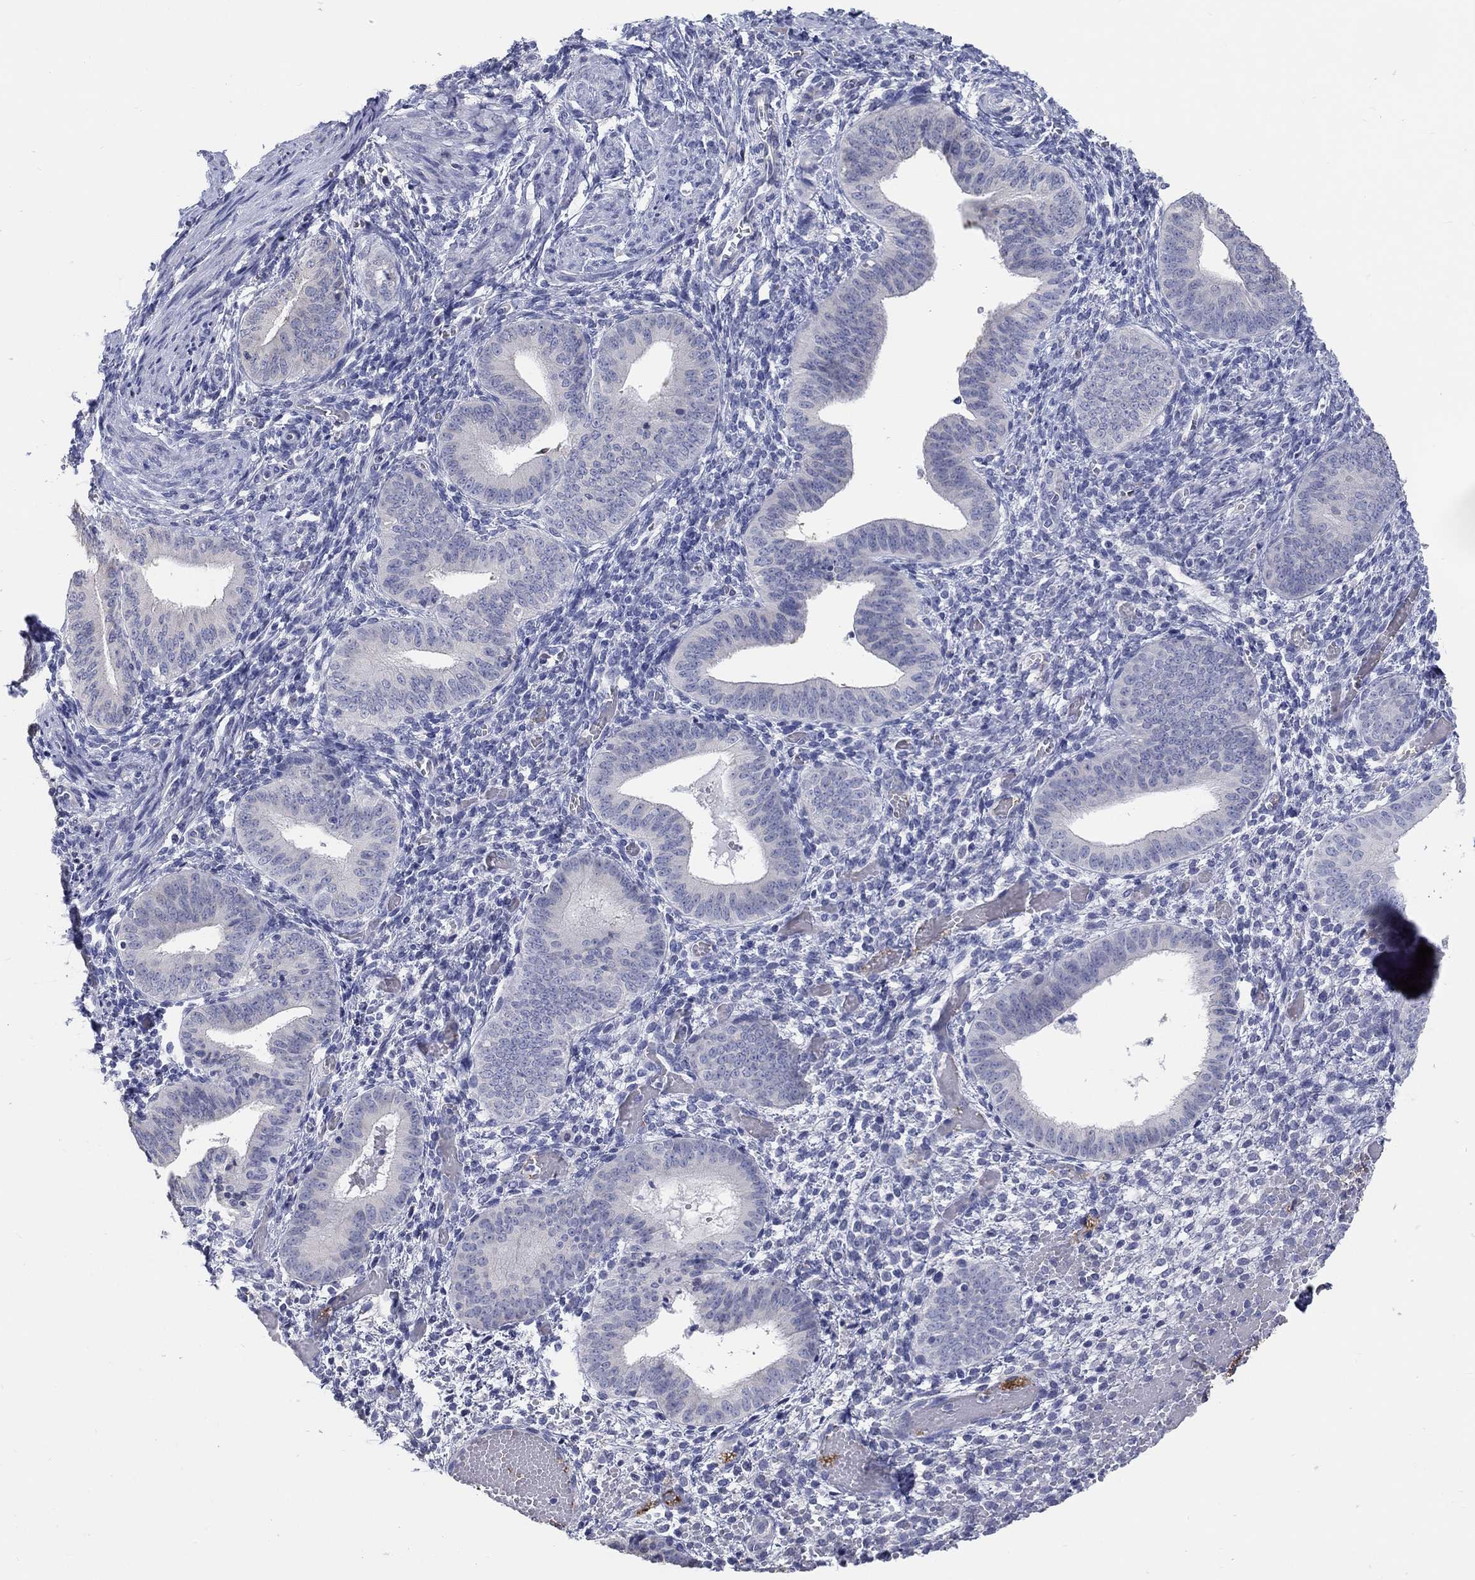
{"staining": {"intensity": "negative", "quantity": "none", "location": "none"}, "tissue": "endometrium", "cell_type": "Cells in endometrial stroma", "image_type": "normal", "snomed": [{"axis": "morphology", "description": "Normal tissue, NOS"}, {"axis": "topography", "description": "Endometrium"}], "caption": "Protein analysis of unremarkable endometrium reveals no significant positivity in cells in endometrial stroma. The staining was performed using DAB to visualize the protein expression in brown, while the nuclei were stained in blue with hematoxylin (Magnification: 20x).", "gene": "LRRC4C", "patient": {"sex": "female", "age": 42}}